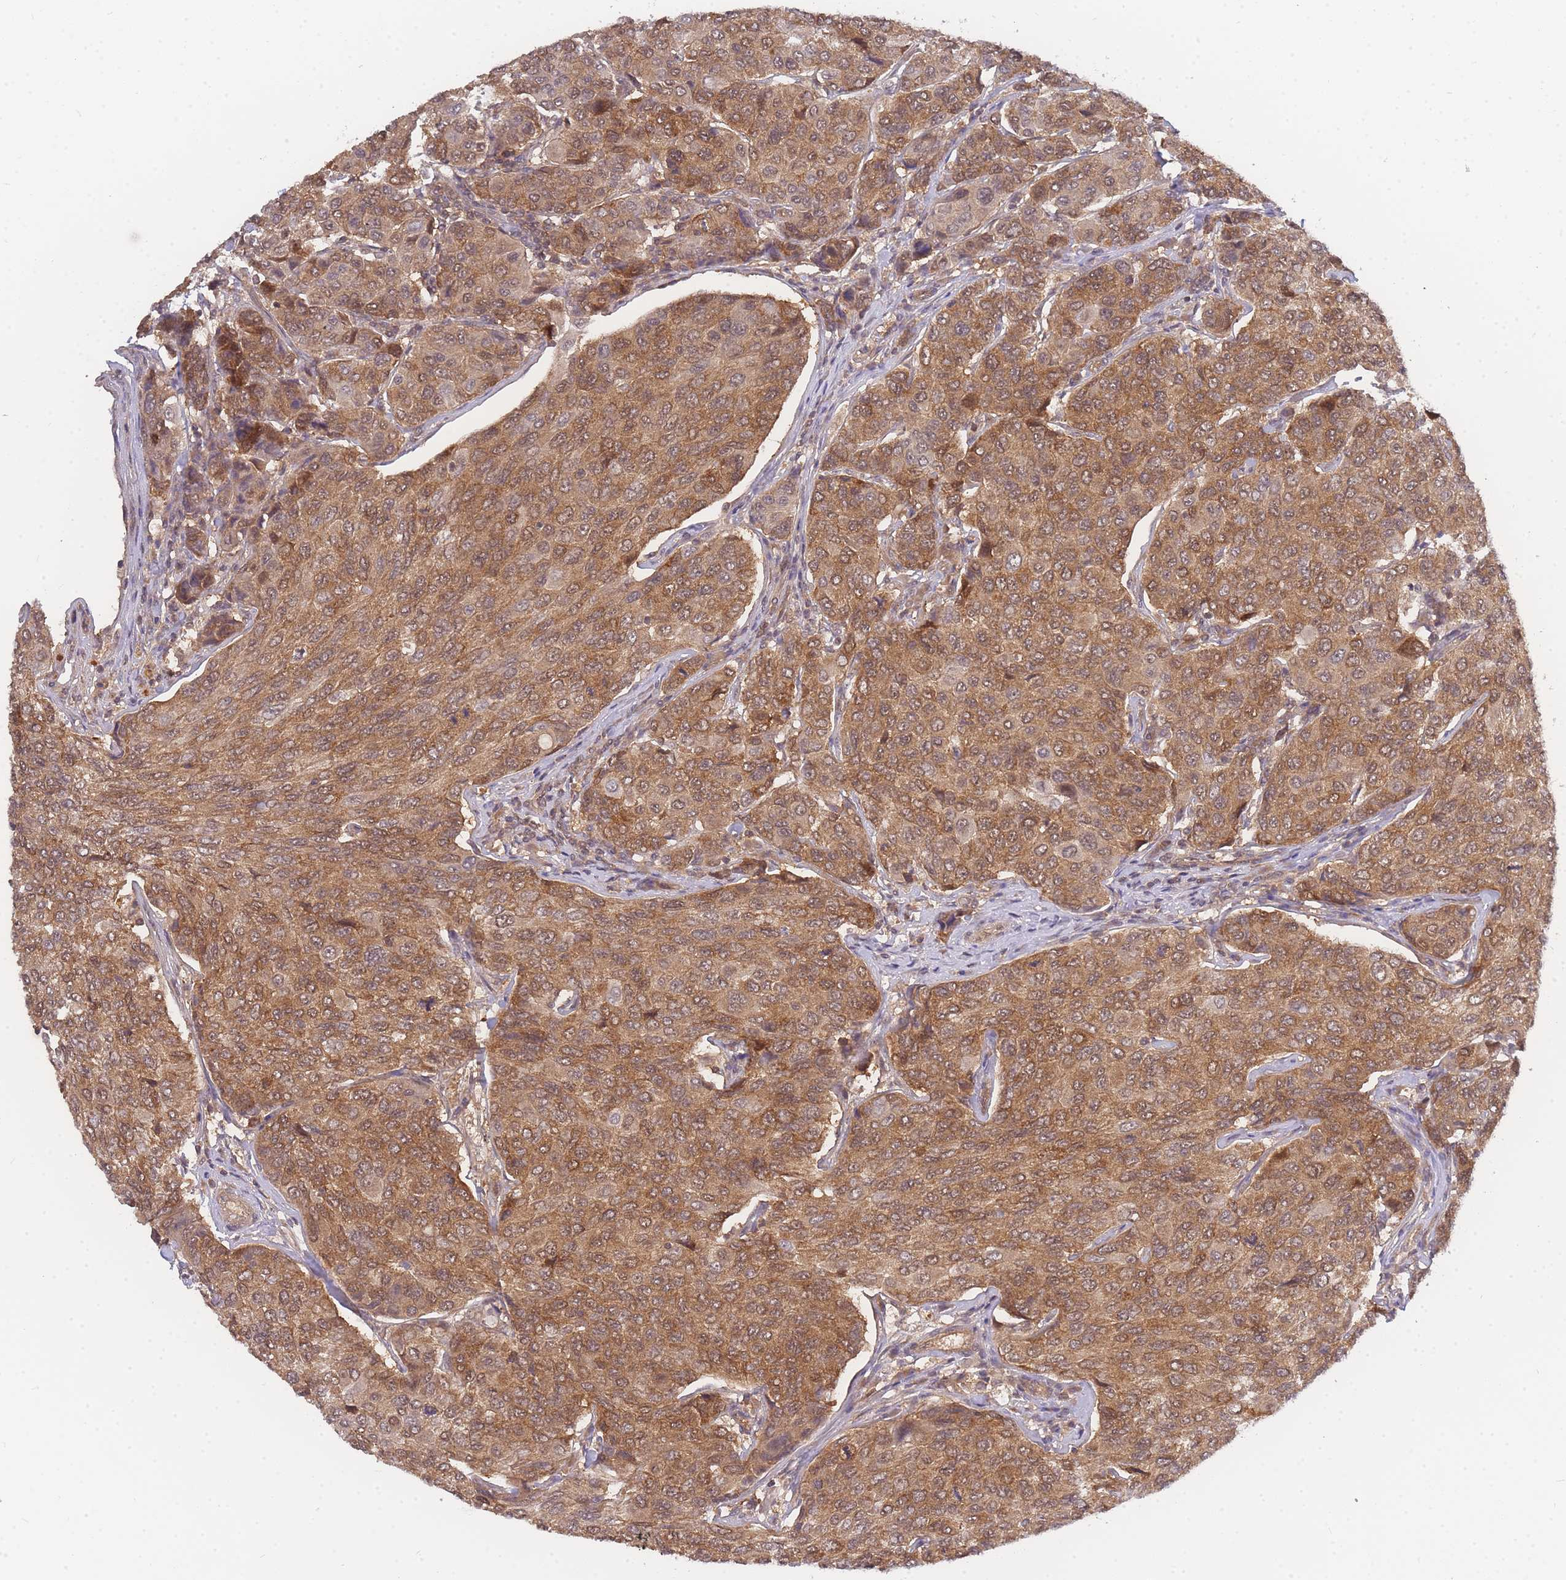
{"staining": {"intensity": "moderate", "quantity": ">75%", "location": "cytoplasmic/membranous,nuclear"}, "tissue": "breast cancer", "cell_type": "Tumor cells", "image_type": "cancer", "snomed": [{"axis": "morphology", "description": "Duct carcinoma"}, {"axis": "topography", "description": "Breast"}], "caption": "Breast cancer tissue demonstrates moderate cytoplasmic/membranous and nuclear positivity in about >75% of tumor cells (brown staining indicates protein expression, while blue staining denotes nuclei).", "gene": "KIAA1191", "patient": {"sex": "female", "age": 55}}